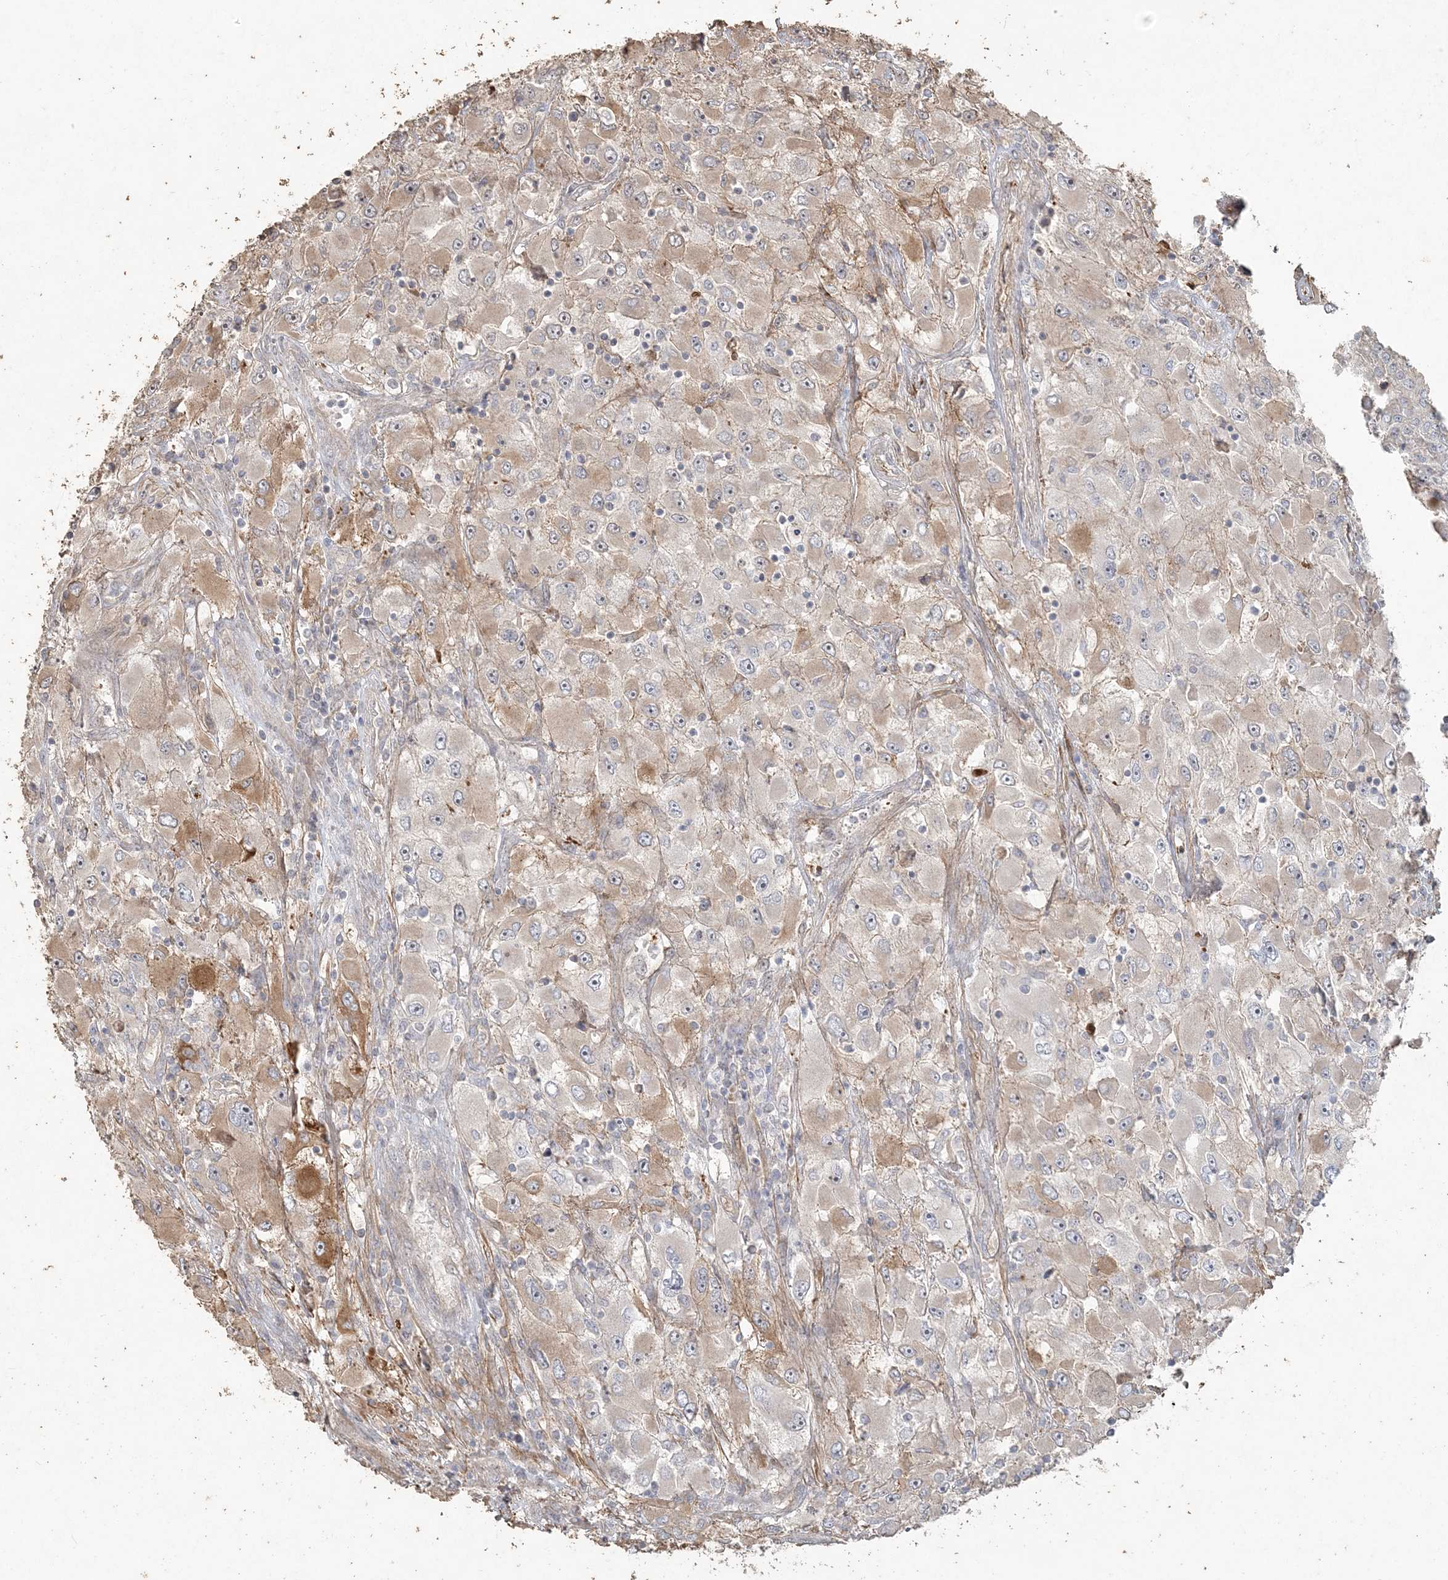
{"staining": {"intensity": "moderate", "quantity": "<25%", "location": "cytoplasmic/membranous"}, "tissue": "renal cancer", "cell_type": "Tumor cells", "image_type": "cancer", "snomed": [{"axis": "morphology", "description": "Adenocarcinoma, NOS"}, {"axis": "topography", "description": "Kidney"}], "caption": "DAB immunohistochemical staining of renal cancer demonstrates moderate cytoplasmic/membranous protein expression in approximately <25% of tumor cells. Using DAB (3,3'-diaminobenzidine) (brown) and hematoxylin (blue) stains, captured at high magnification using brightfield microscopy.", "gene": "RNF145", "patient": {"sex": "female", "age": 52}}